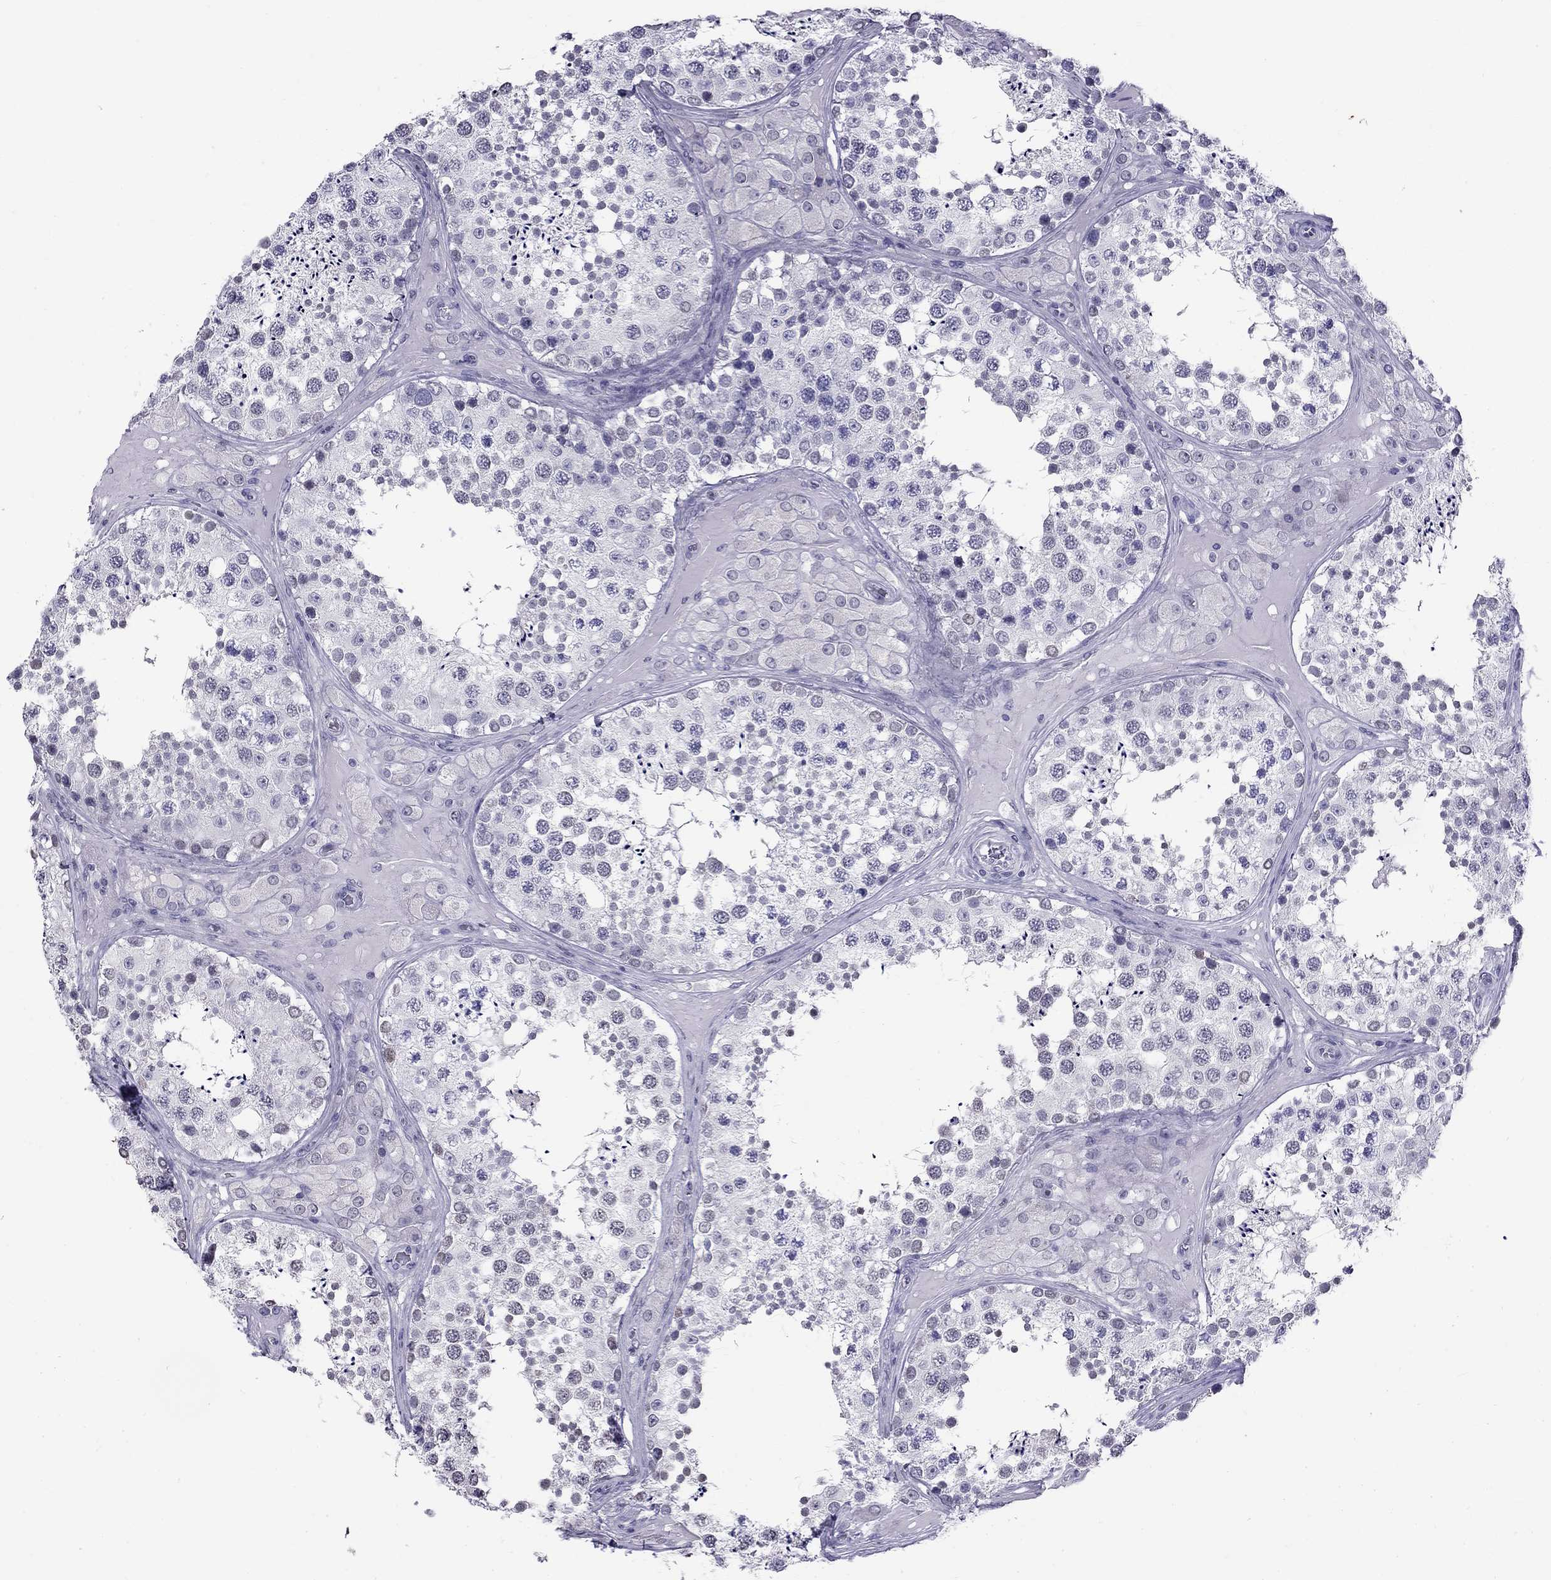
{"staining": {"intensity": "negative", "quantity": "none", "location": "none"}, "tissue": "testis", "cell_type": "Cells in seminiferous ducts", "image_type": "normal", "snomed": [{"axis": "morphology", "description": "Normal tissue, NOS"}, {"axis": "topography", "description": "Testis"}], "caption": "Immunohistochemical staining of normal human testis demonstrates no significant staining in cells in seminiferous ducts.", "gene": "MUC15", "patient": {"sex": "male", "age": 34}}